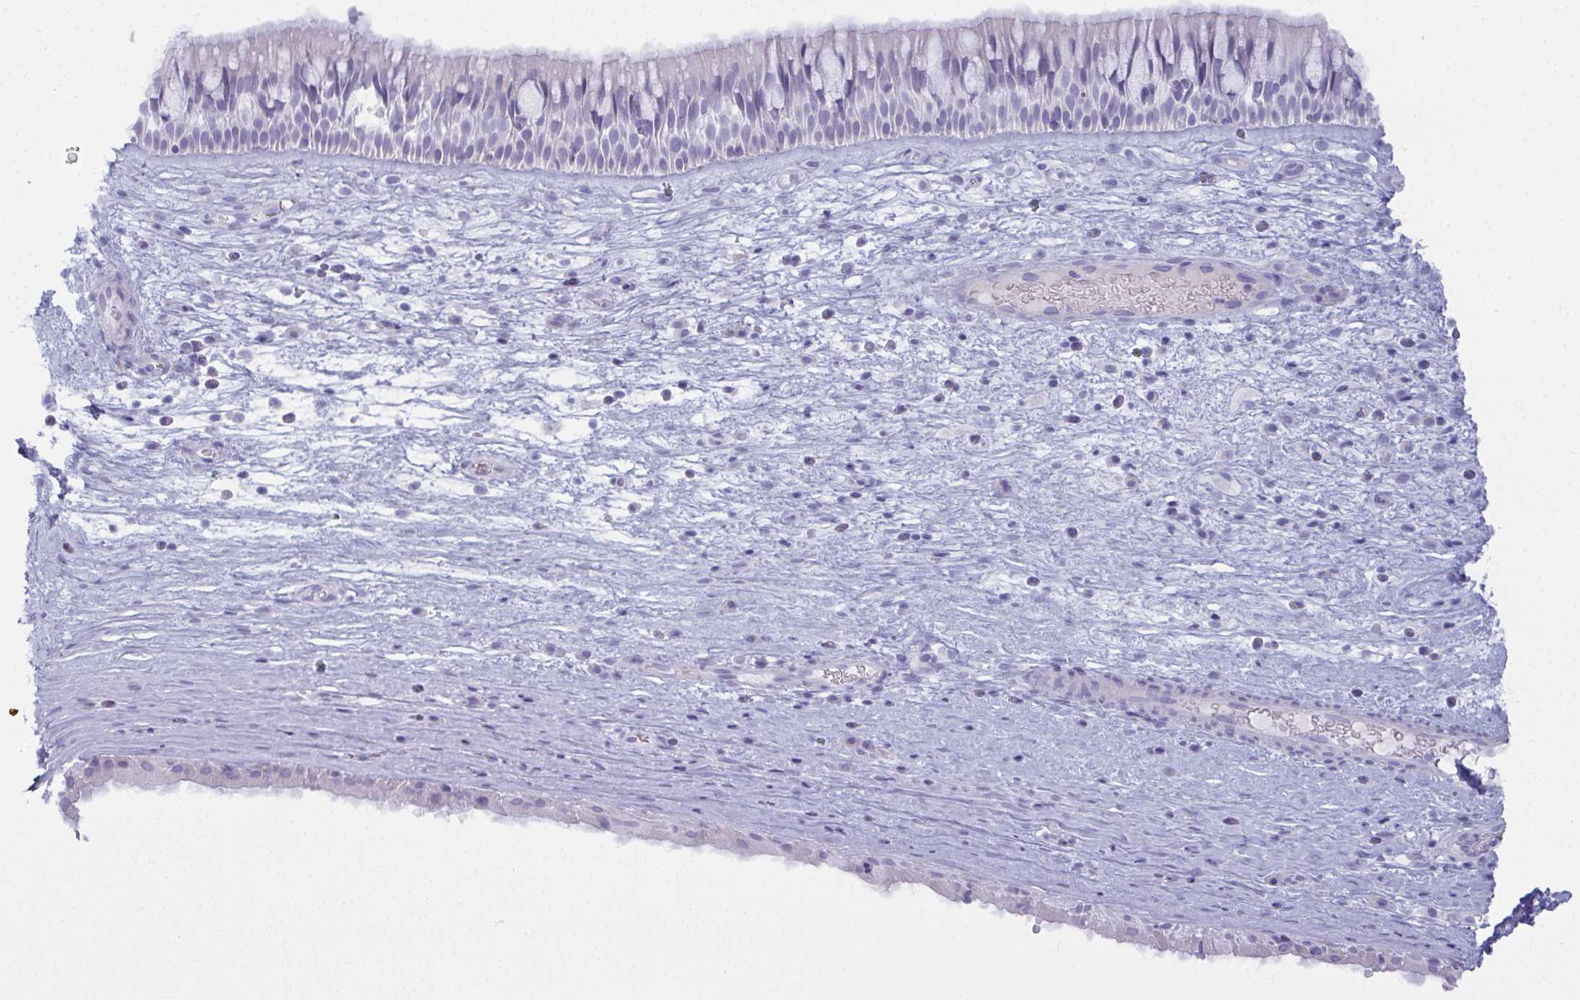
{"staining": {"intensity": "negative", "quantity": "none", "location": "none"}, "tissue": "nasopharynx", "cell_type": "Respiratory epithelial cells", "image_type": "normal", "snomed": [{"axis": "morphology", "description": "Normal tissue, NOS"}, {"axis": "topography", "description": "Nasopharynx"}], "caption": "DAB immunohistochemical staining of unremarkable human nasopharynx displays no significant staining in respiratory epithelial cells. Nuclei are stained in blue.", "gene": "SLC36A2", "patient": {"sex": "male", "age": 74}}